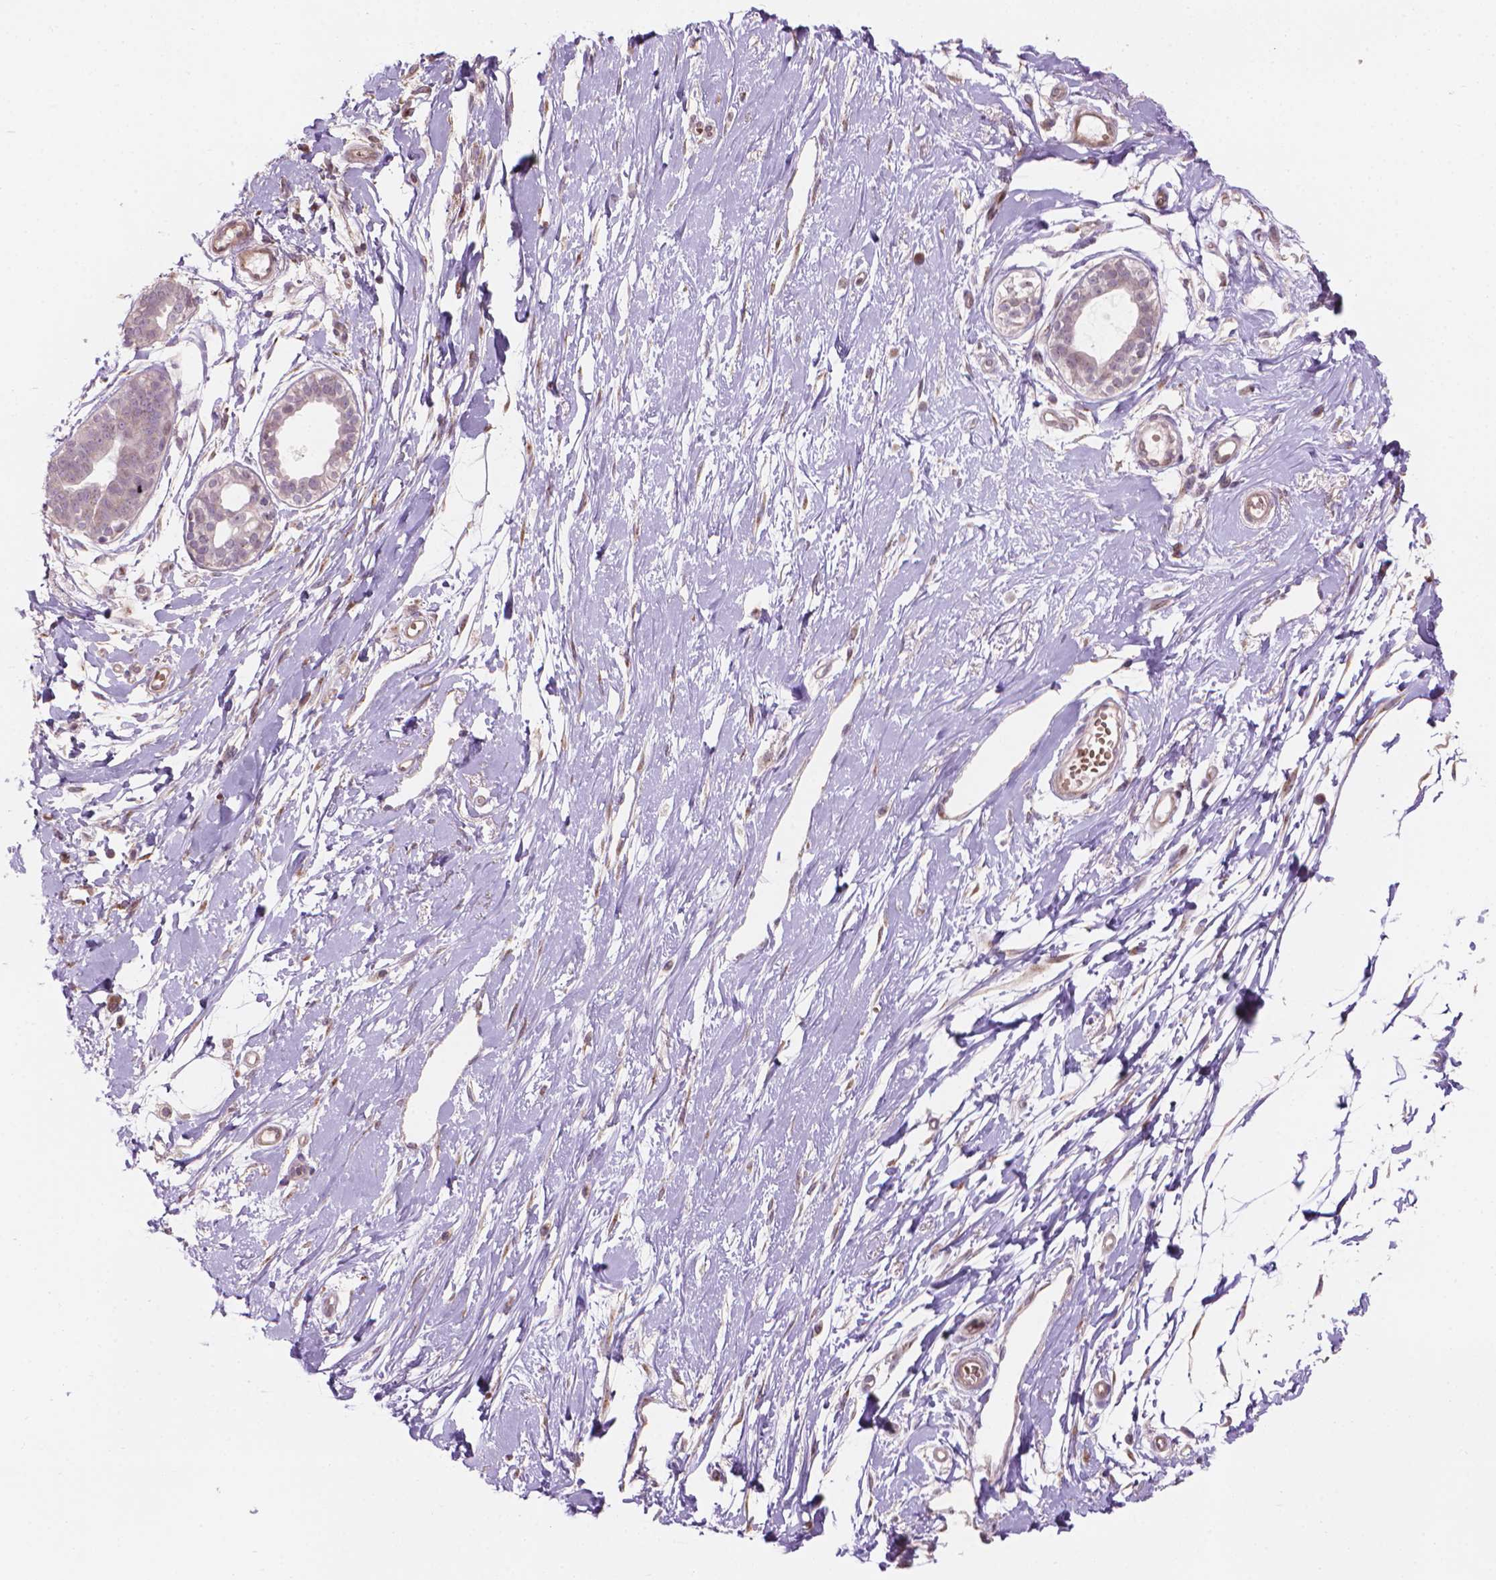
{"staining": {"intensity": "weak", "quantity": "25%-75%", "location": "cytoplasmic/membranous"}, "tissue": "breast", "cell_type": "Adipocytes", "image_type": "normal", "snomed": [{"axis": "morphology", "description": "Normal tissue, NOS"}, {"axis": "topography", "description": "Breast"}], "caption": "Protein staining of unremarkable breast exhibits weak cytoplasmic/membranous expression in approximately 25%-75% of adipocytes.", "gene": "IFFO1", "patient": {"sex": "female", "age": 49}}